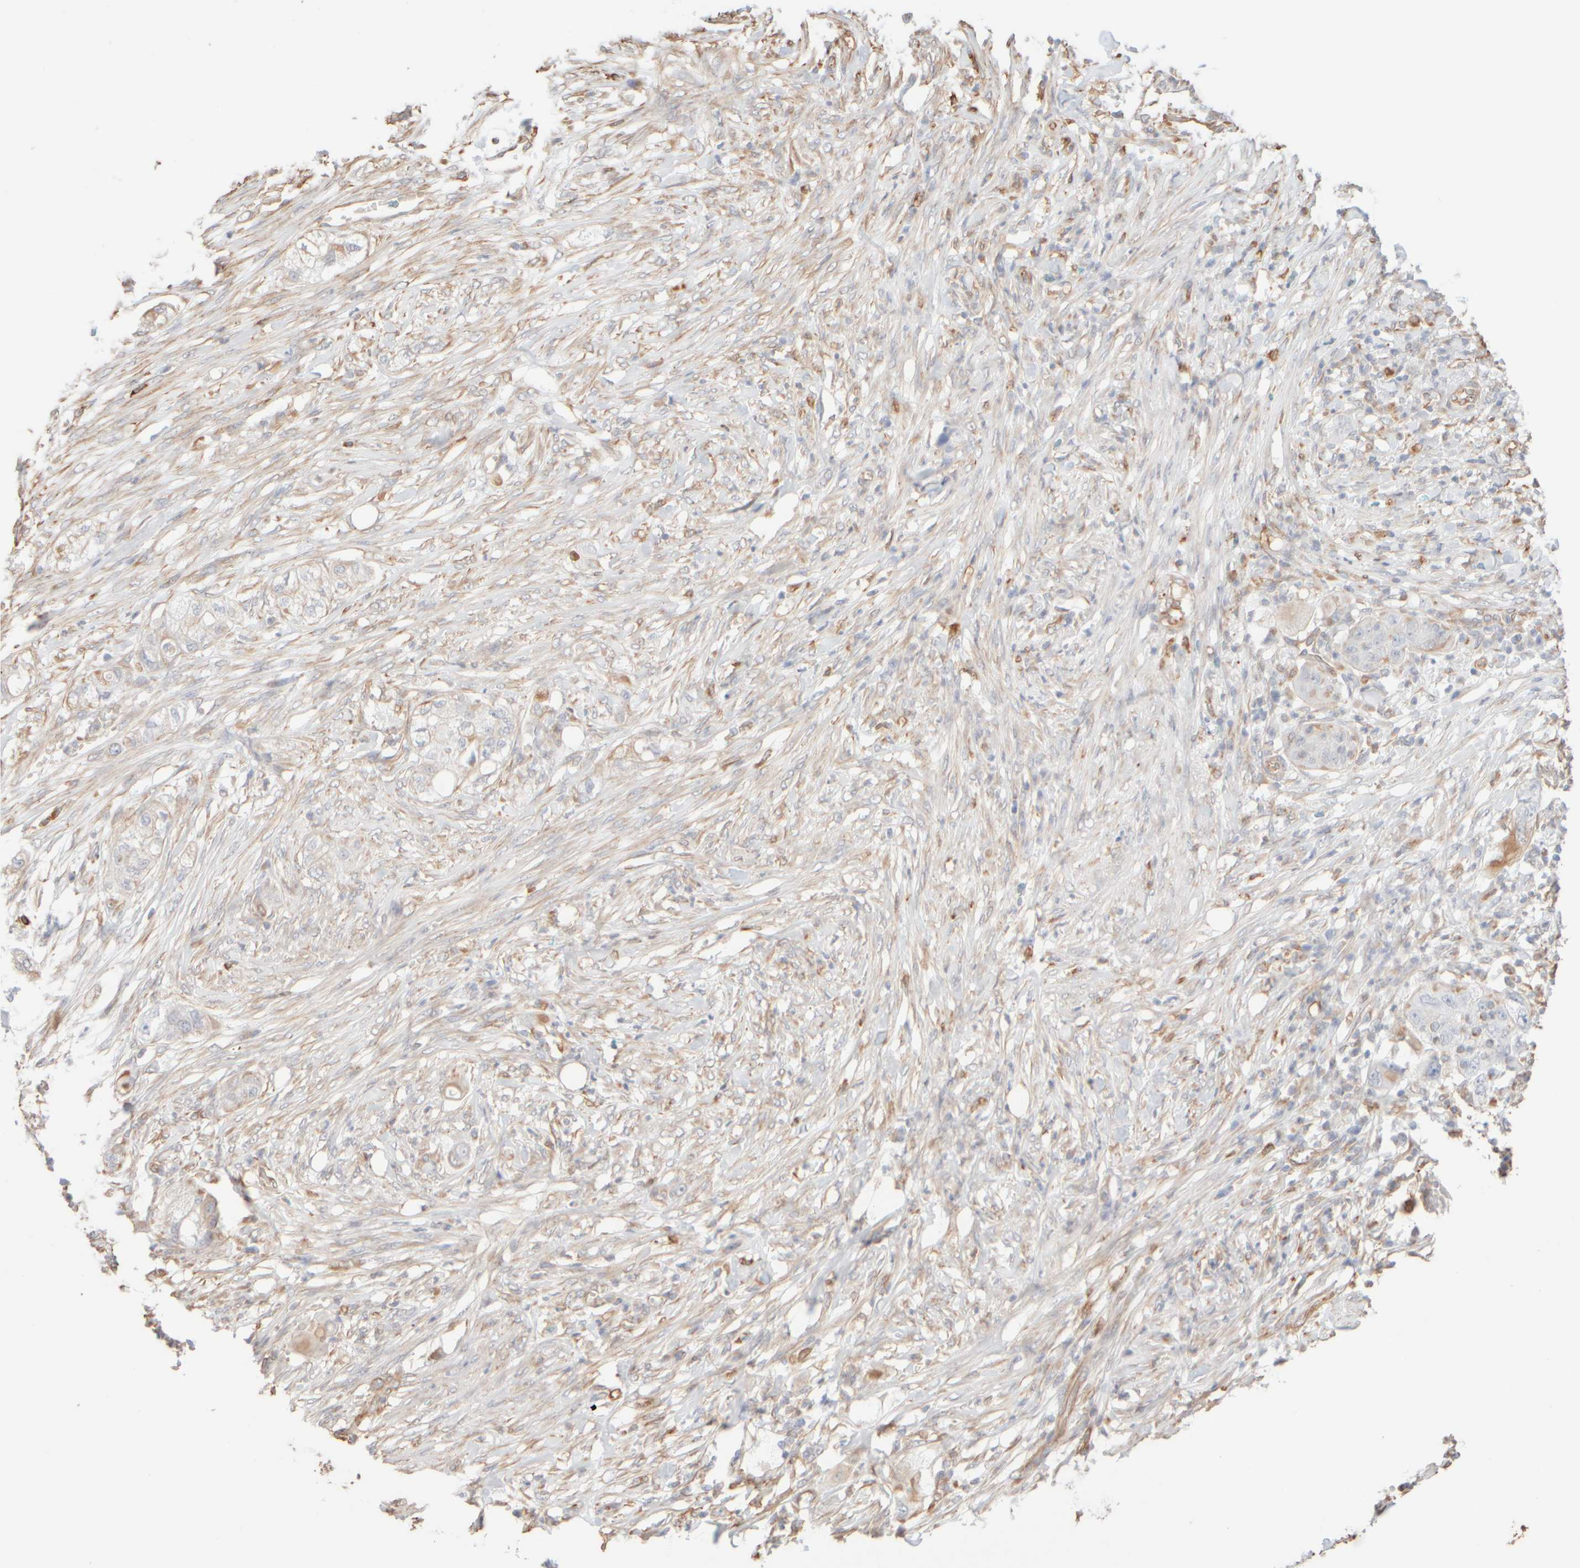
{"staining": {"intensity": "weak", "quantity": "<25%", "location": "cytoplasmic/membranous"}, "tissue": "pancreatic cancer", "cell_type": "Tumor cells", "image_type": "cancer", "snomed": [{"axis": "morphology", "description": "Adenocarcinoma, NOS"}, {"axis": "topography", "description": "Pancreas"}], "caption": "Image shows no significant protein positivity in tumor cells of pancreatic cancer.", "gene": "KRT15", "patient": {"sex": "female", "age": 78}}